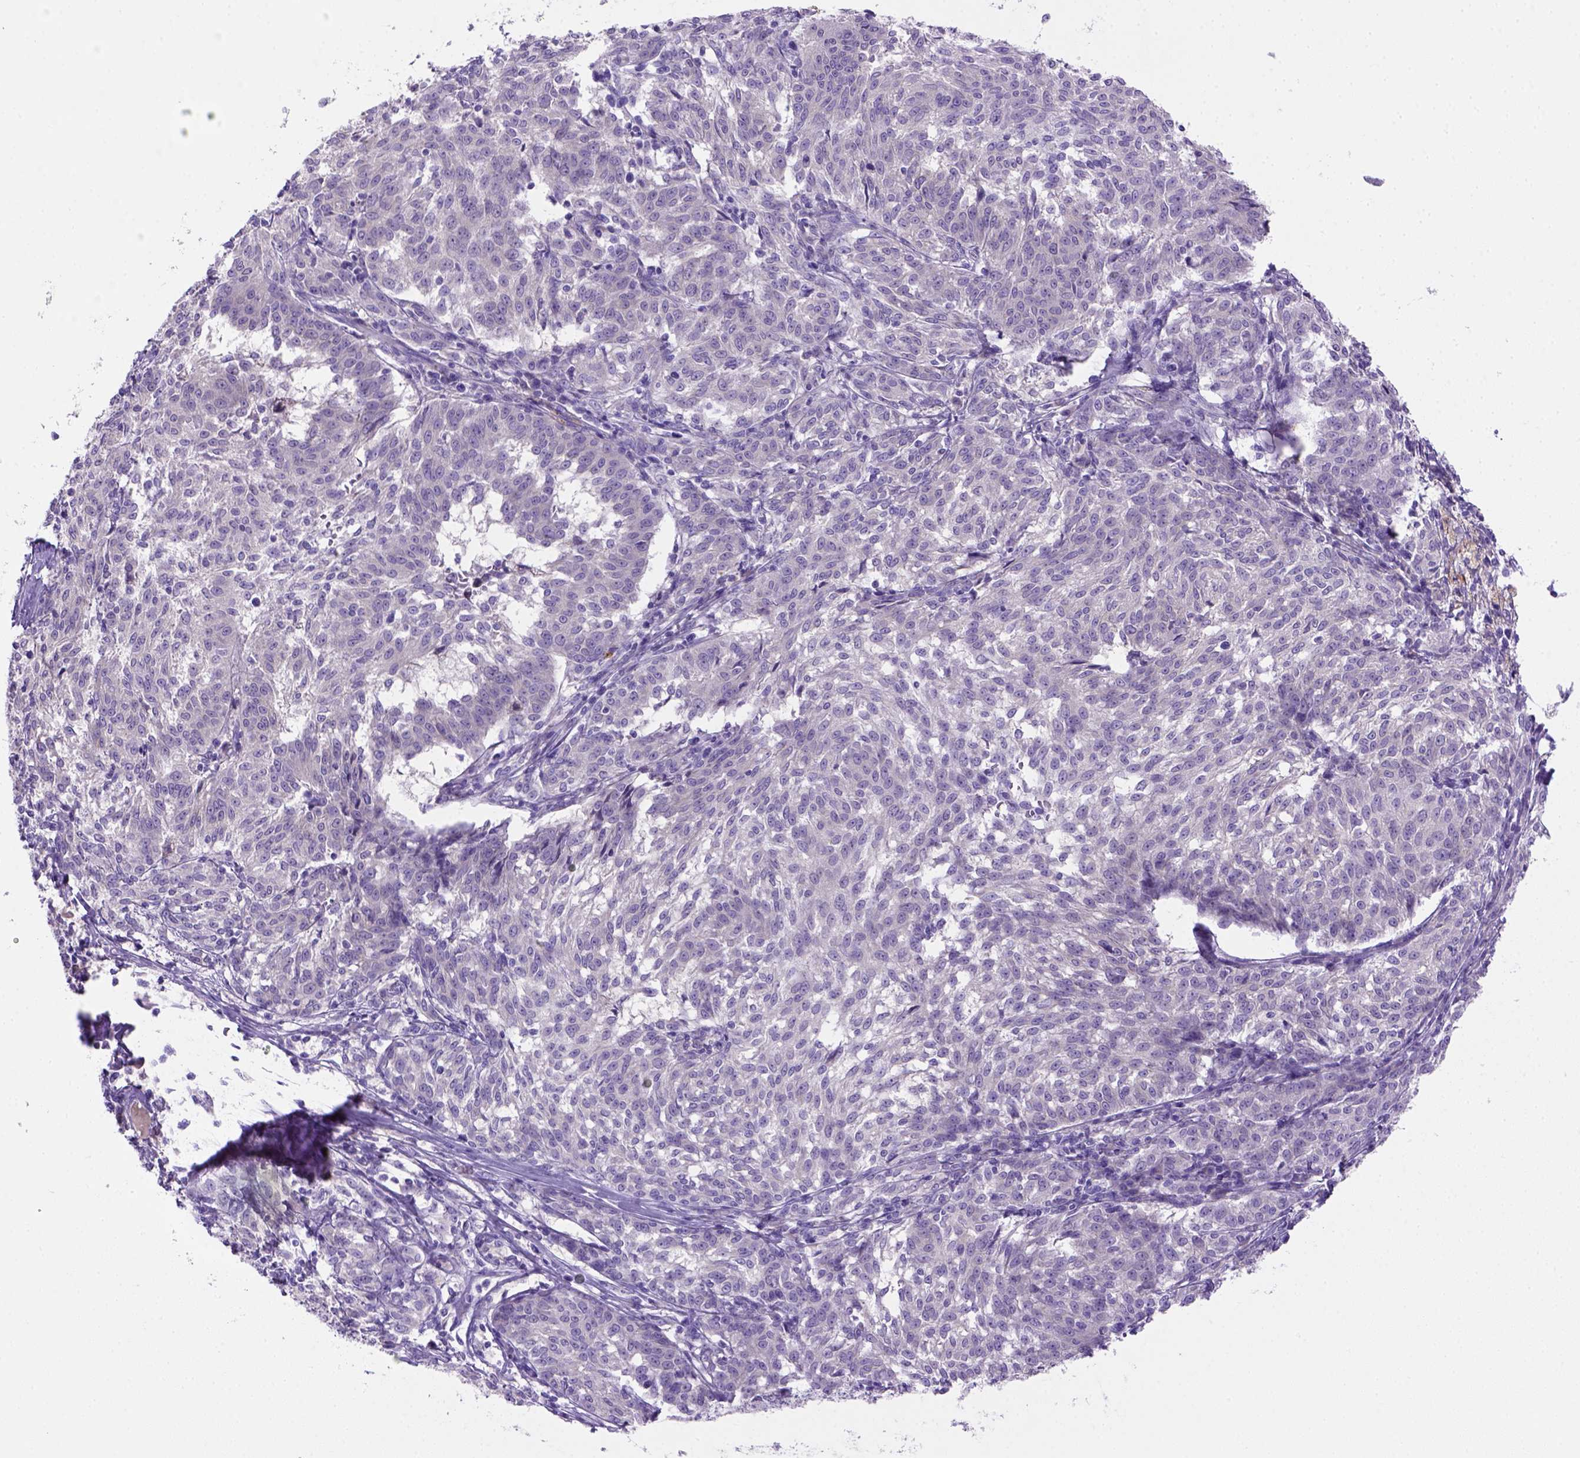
{"staining": {"intensity": "negative", "quantity": "none", "location": "none"}, "tissue": "melanoma", "cell_type": "Tumor cells", "image_type": "cancer", "snomed": [{"axis": "morphology", "description": "Malignant melanoma, NOS"}, {"axis": "topography", "description": "Skin"}], "caption": "This is an immunohistochemistry (IHC) micrograph of melanoma. There is no staining in tumor cells.", "gene": "SIRPD", "patient": {"sex": "female", "age": 72}}